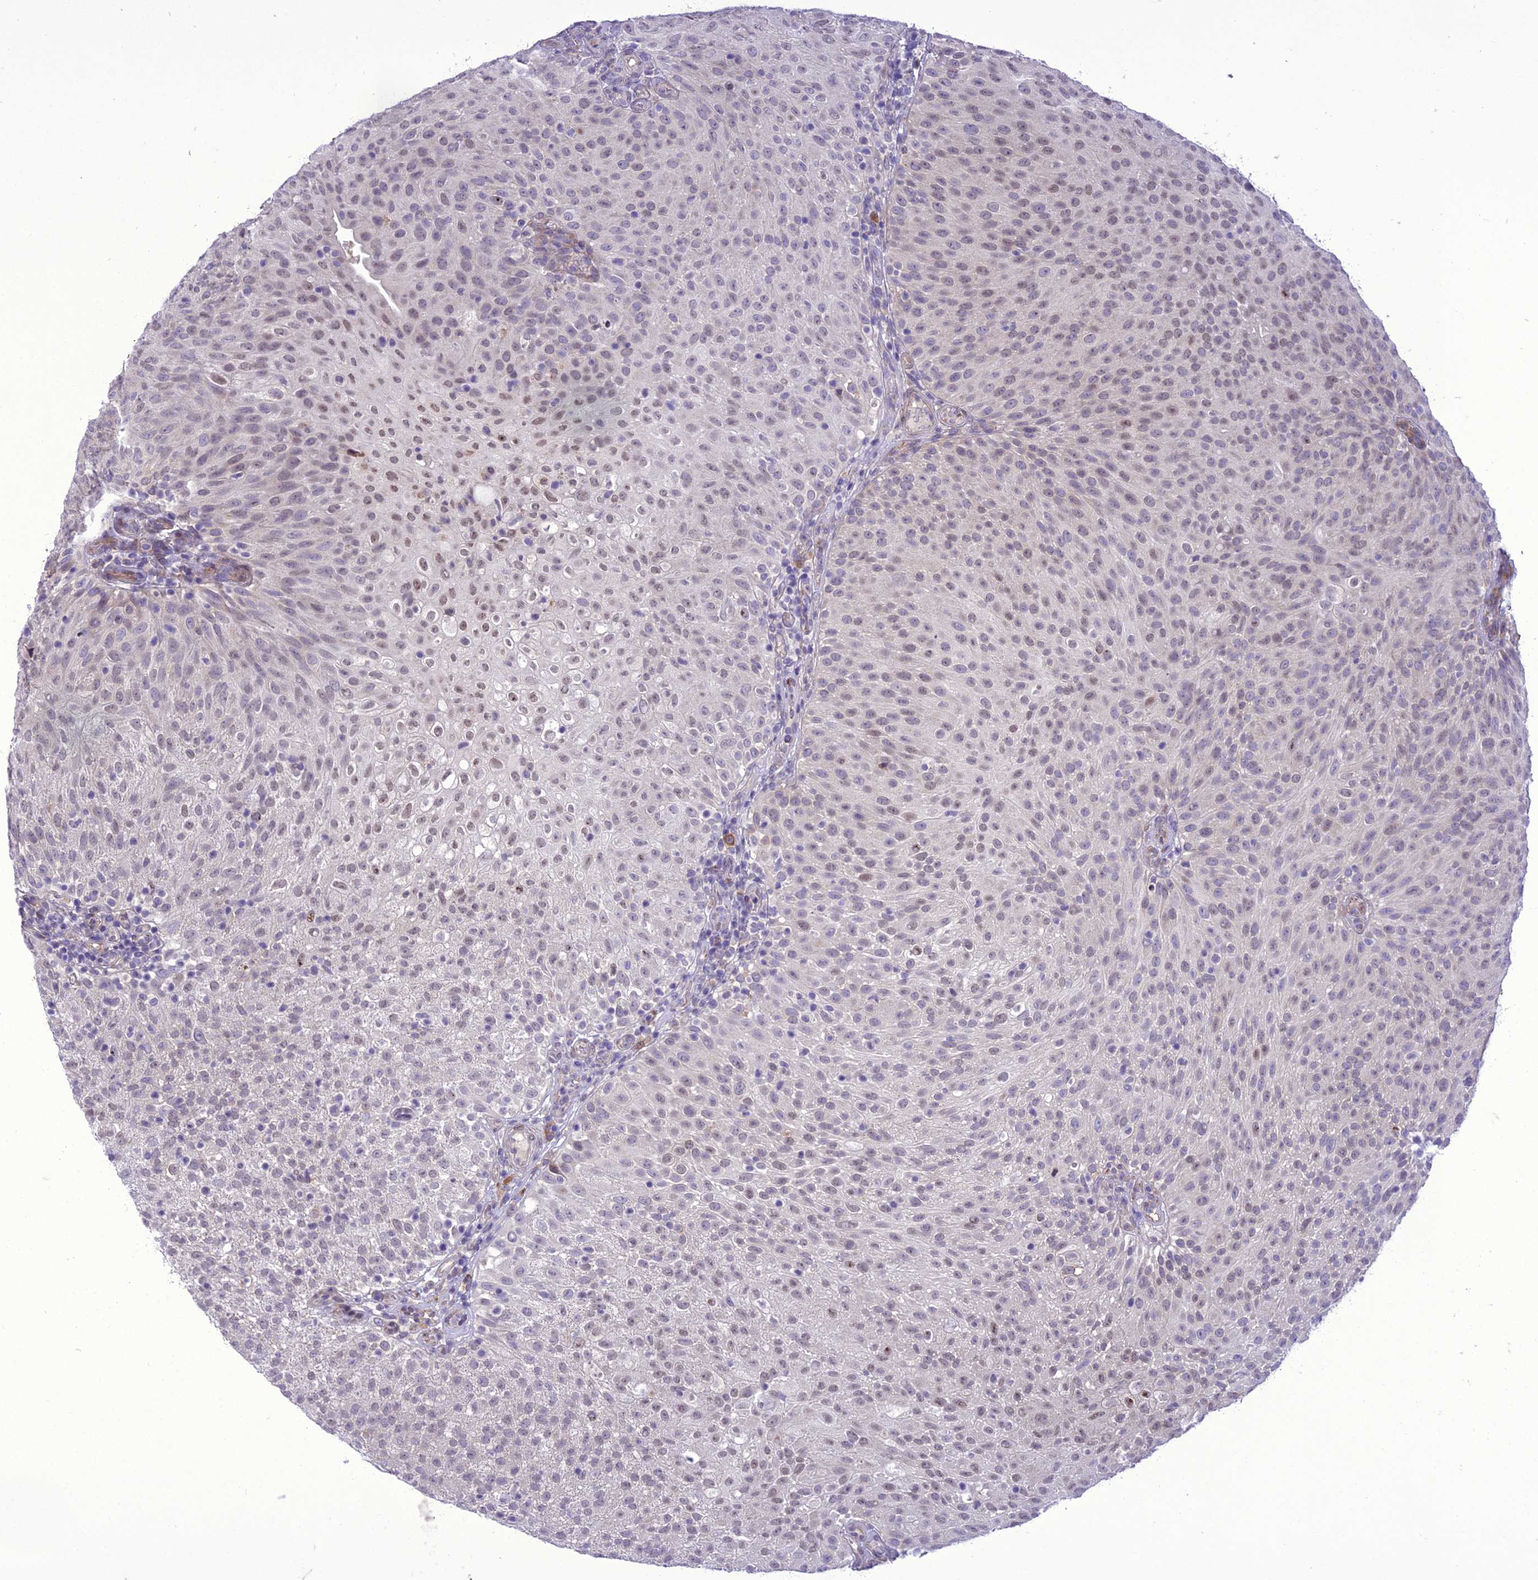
{"staining": {"intensity": "weak", "quantity": "<25%", "location": "nuclear"}, "tissue": "urothelial cancer", "cell_type": "Tumor cells", "image_type": "cancer", "snomed": [{"axis": "morphology", "description": "Urothelial carcinoma, Low grade"}, {"axis": "topography", "description": "Urinary bladder"}], "caption": "Urothelial cancer stained for a protein using immunohistochemistry shows no expression tumor cells.", "gene": "NEURL2", "patient": {"sex": "male", "age": 78}}